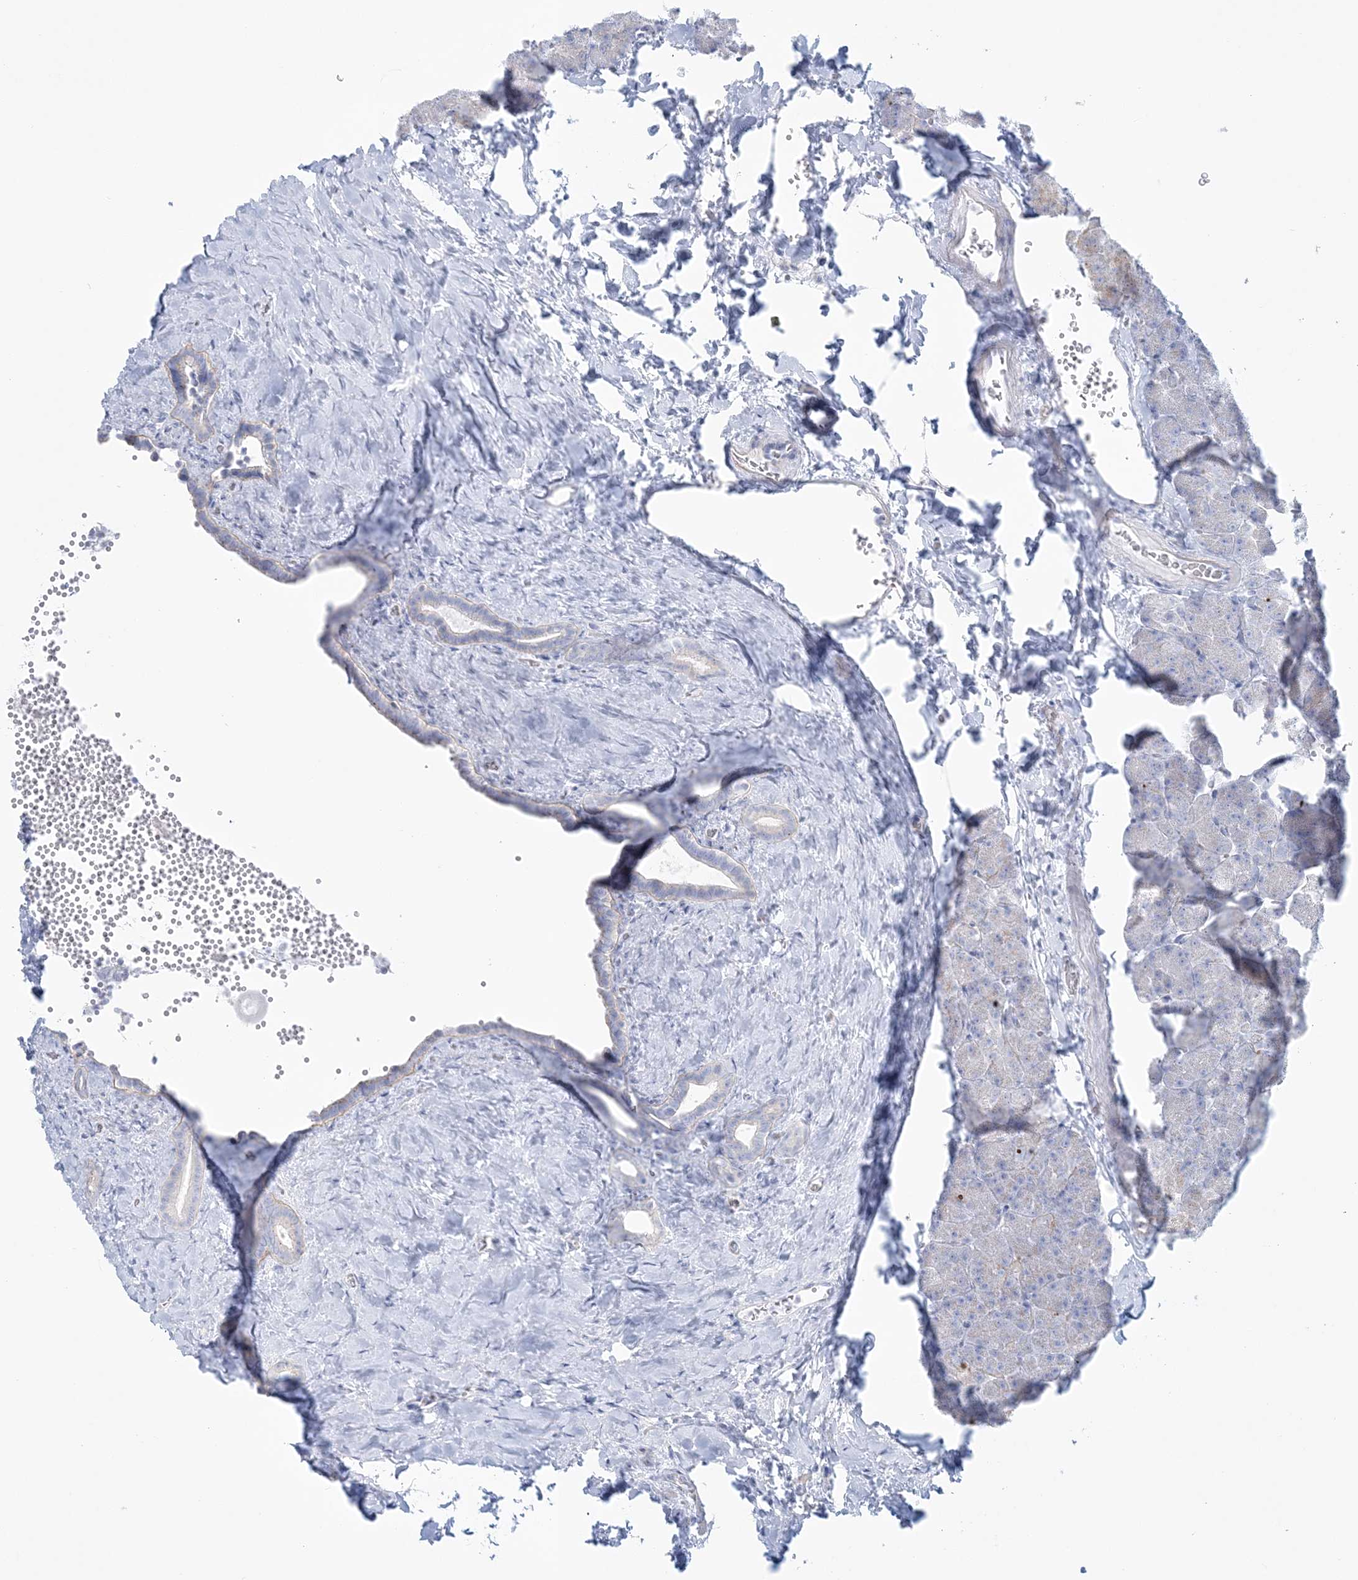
{"staining": {"intensity": "negative", "quantity": "none", "location": "none"}, "tissue": "pancreas", "cell_type": "Exocrine glandular cells", "image_type": "normal", "snomed": [{"axis": "morphology", "description": "Normal tissue, NOS"}, {"axis": "morphology", "description": "Carcinoid, malignant, NOS"}, {"axis": "topography", "description": "Pancreas"}], "caption": "Histopathology image shows no protein staining in exocrine glandular cells of benign pancreas. (IHC, brightfield microscopy, high magnification).", "gene": "ADGB", "patient": {"sex": "female", "age": 35}}